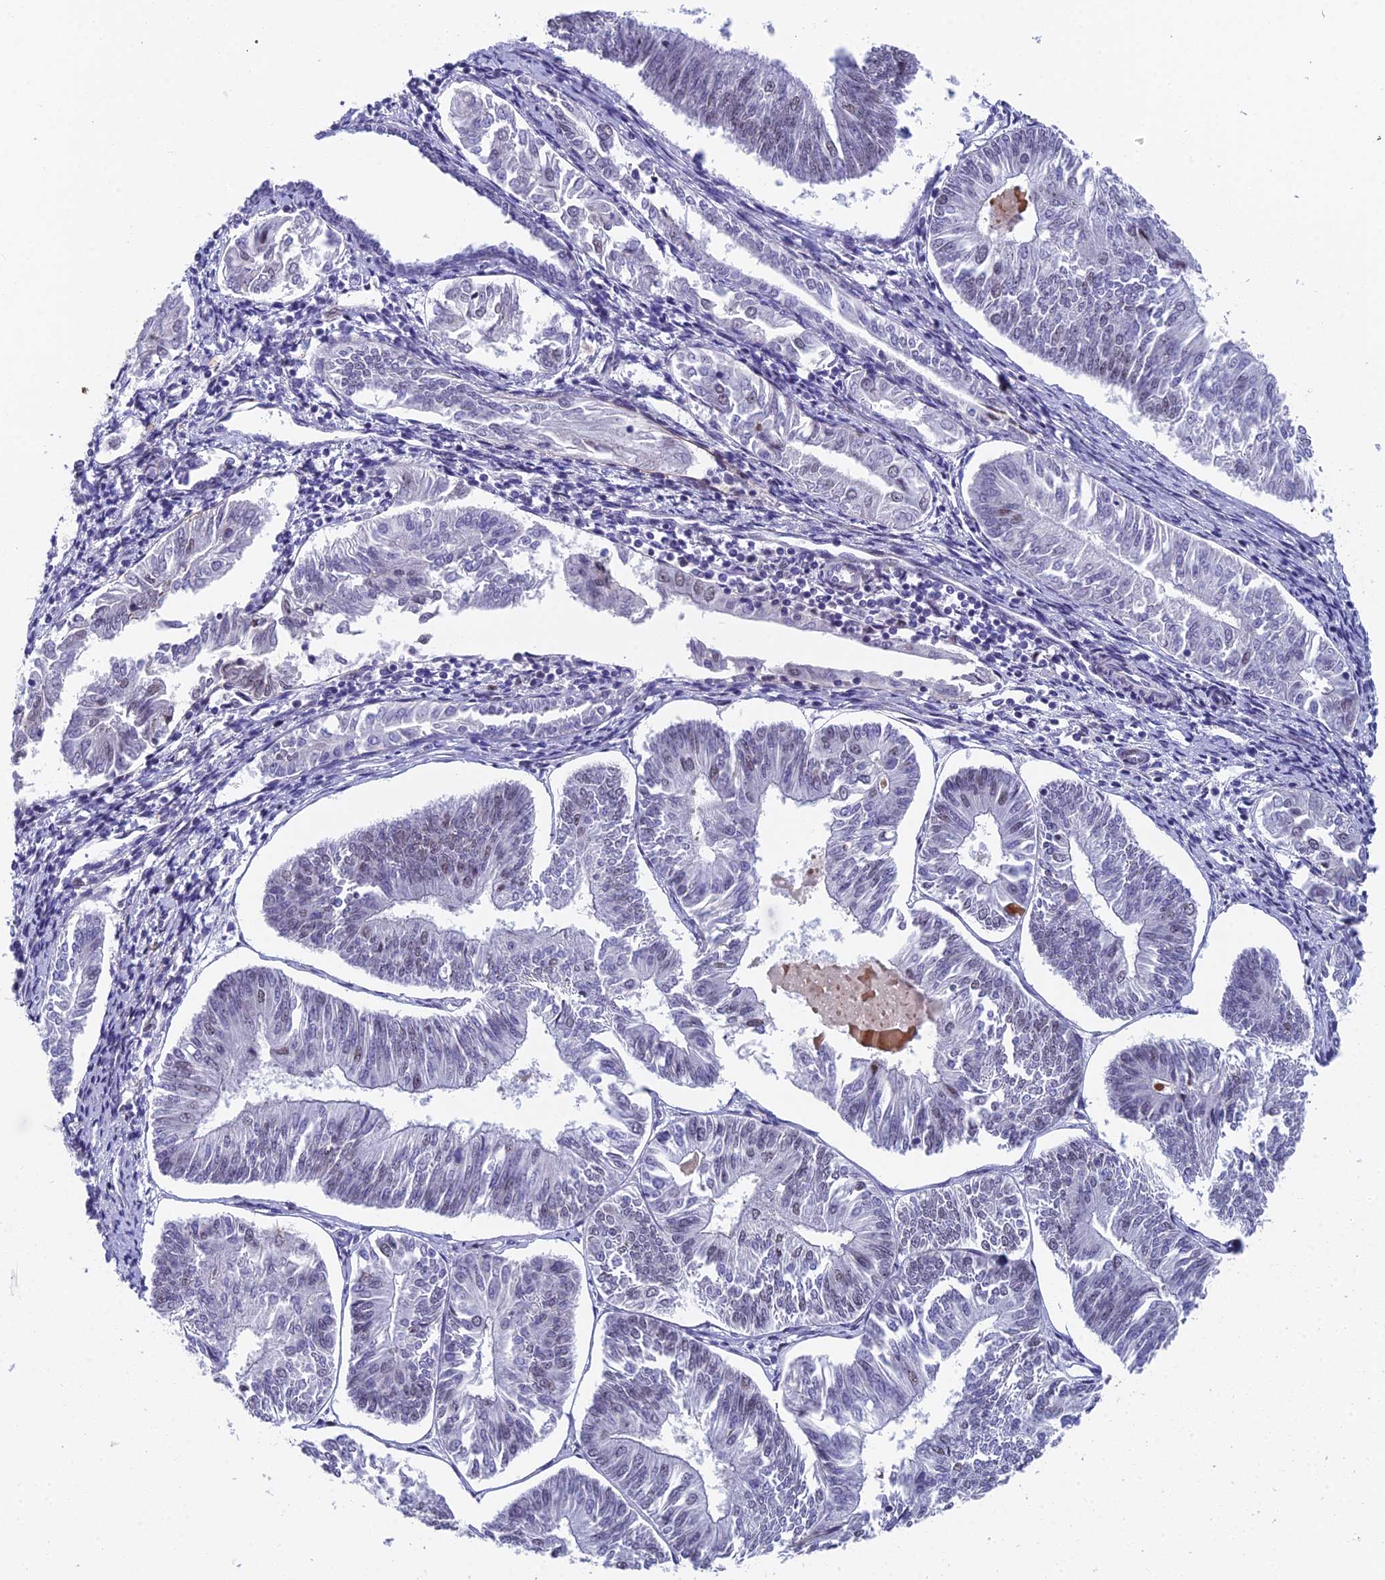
{"staining": {"intensity": "weak", "quantity": "<25%", "location": "nuclear"}, "tissue": "endometrial cancer", "cell_type": "Tumor cells", "image_type": "cancer", "snomed": [{"axis": "morphology", "description": "Adenocarcinoma, NOS"}, {"axis": "topography", "description": "Endometrium"}], "caption": "Immunohistochemical staining of endometrial adenocarcinoma reveals no significant positivity in tumor cells. (Brightfield microscopy of DAB (3,3'-diaminobenzidine) IHC at high magnification).", "gene": "XKR9", "patient": {"sex": "female", "age": 58}}